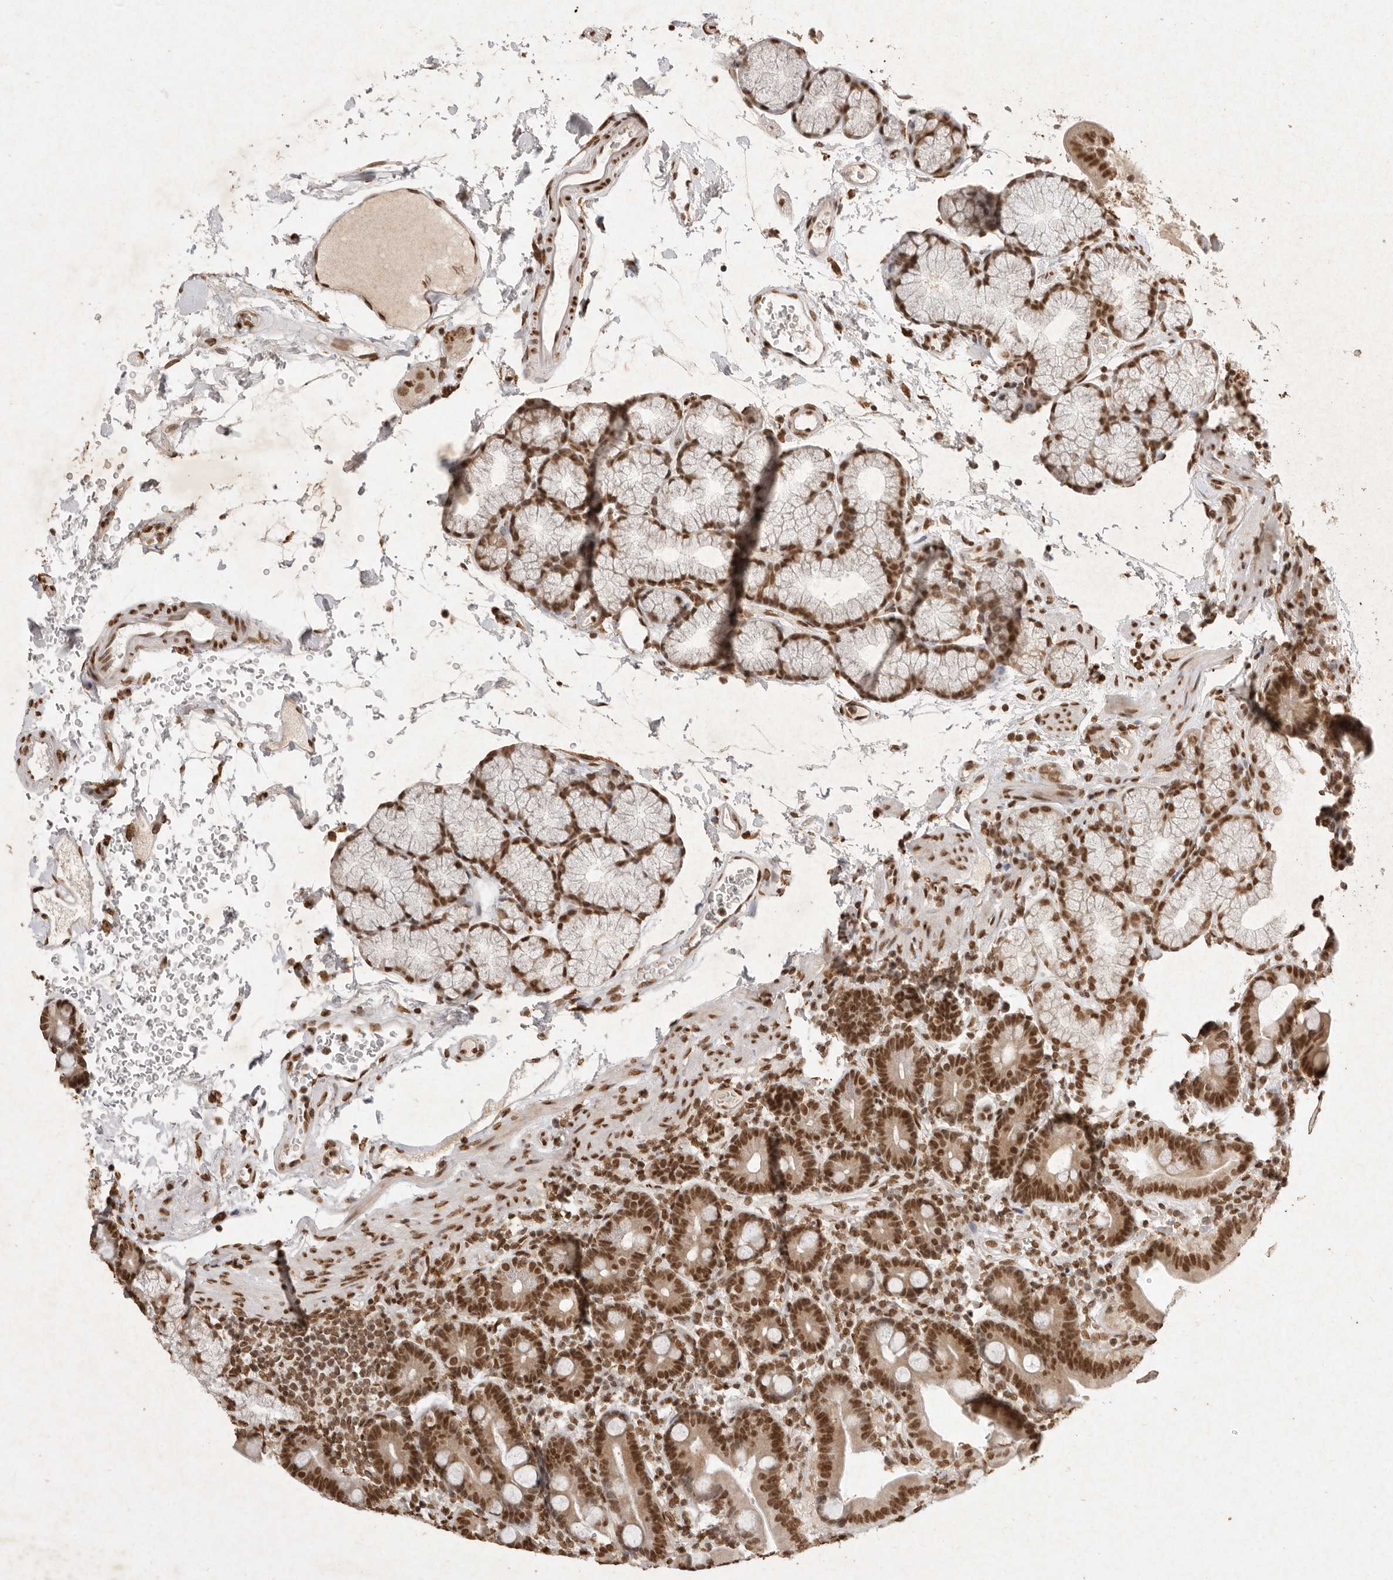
{"staining": {"intensity": "strong", "quantity": ">75%", "location": "cytoplasmic/membranous,nuclear"}, "tissue": "duodenum", "cell_type": "Glandular cells", "image_type": "normal", "snomed": [{"axis": "morphology", "description": "Normal tissue, NOS"}, {"axis": "topography", "description": "Duodenum"}], "caption": "Immunohistochemistry (IHC) micrograph of normal human duodenum stained for a protein (brown), which demonstrates high levels of strong cytoplasmic/membranous,nuclear staining in approximately >75% of glandular cells.", "gene": "NKX3", "patient": {"sex": "male", "age": 54}}